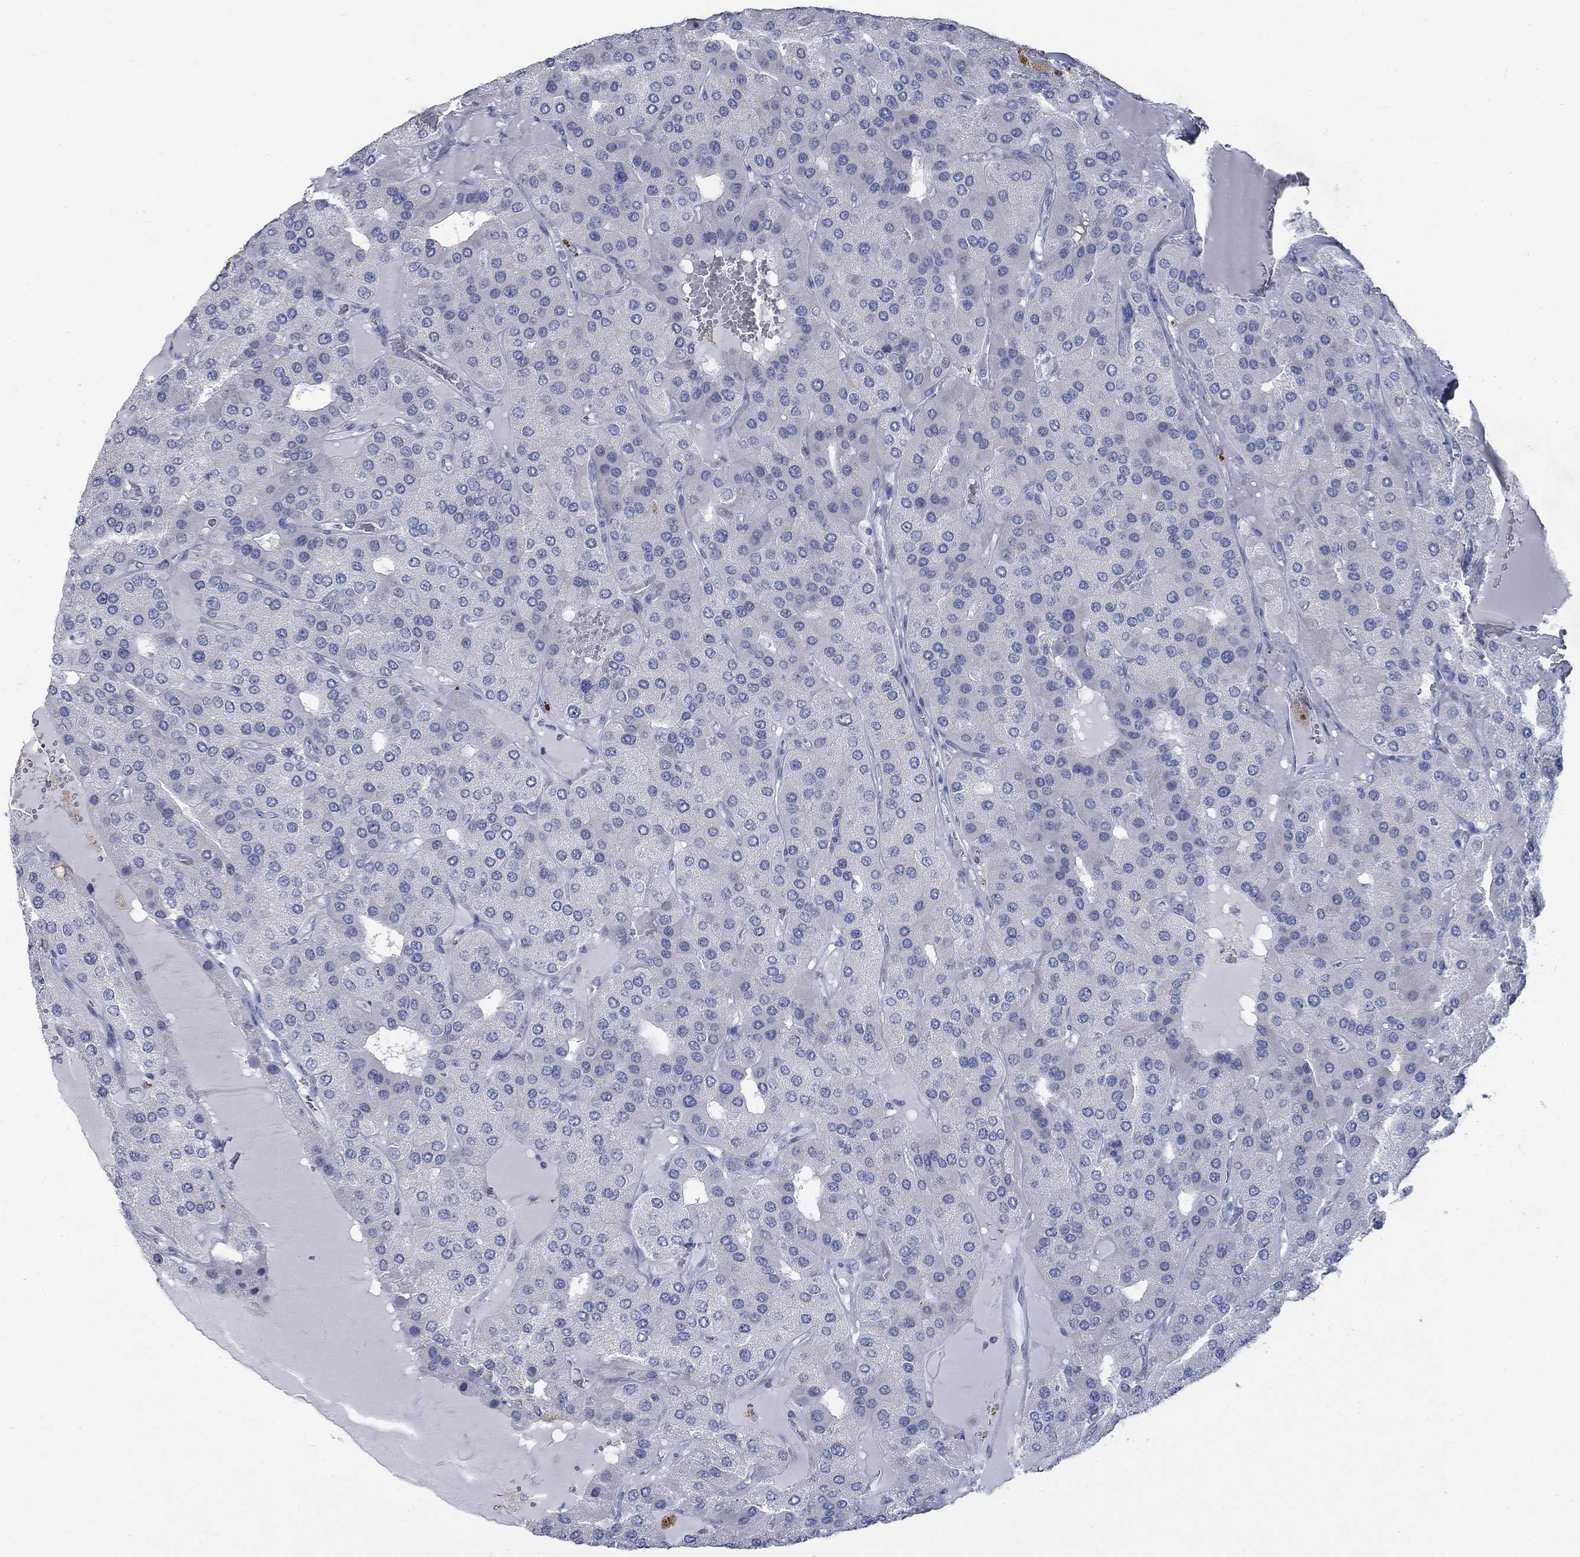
{"staining": {"intensity": "negative", "quantity": "none", "location": "none"}, "tissue": "parathyroid gland", "cell_type": "Glandular cells", "image_type": "normal", "snomed": [{"axis": "morphology", "description": "Normal tissue, NOS"}, {"axis": "morphology", "description": "Adenoma, NOS"}, {"axis": "topography", "description": "Parathyroid gland"}], "caption": "Immunohistochemistry image of normal human parathyroid gland stained for a protein (brown), which shows no staining in glandular cells. (Stains: DAB (3,3'-diaminobenzidine) immunohistochemistry with hematoxylin counter stain, Microscopy: brightfield microscopy at high magnification).", "gene": "RFTN2", "patient": {"sex": "female", "age": 86}}